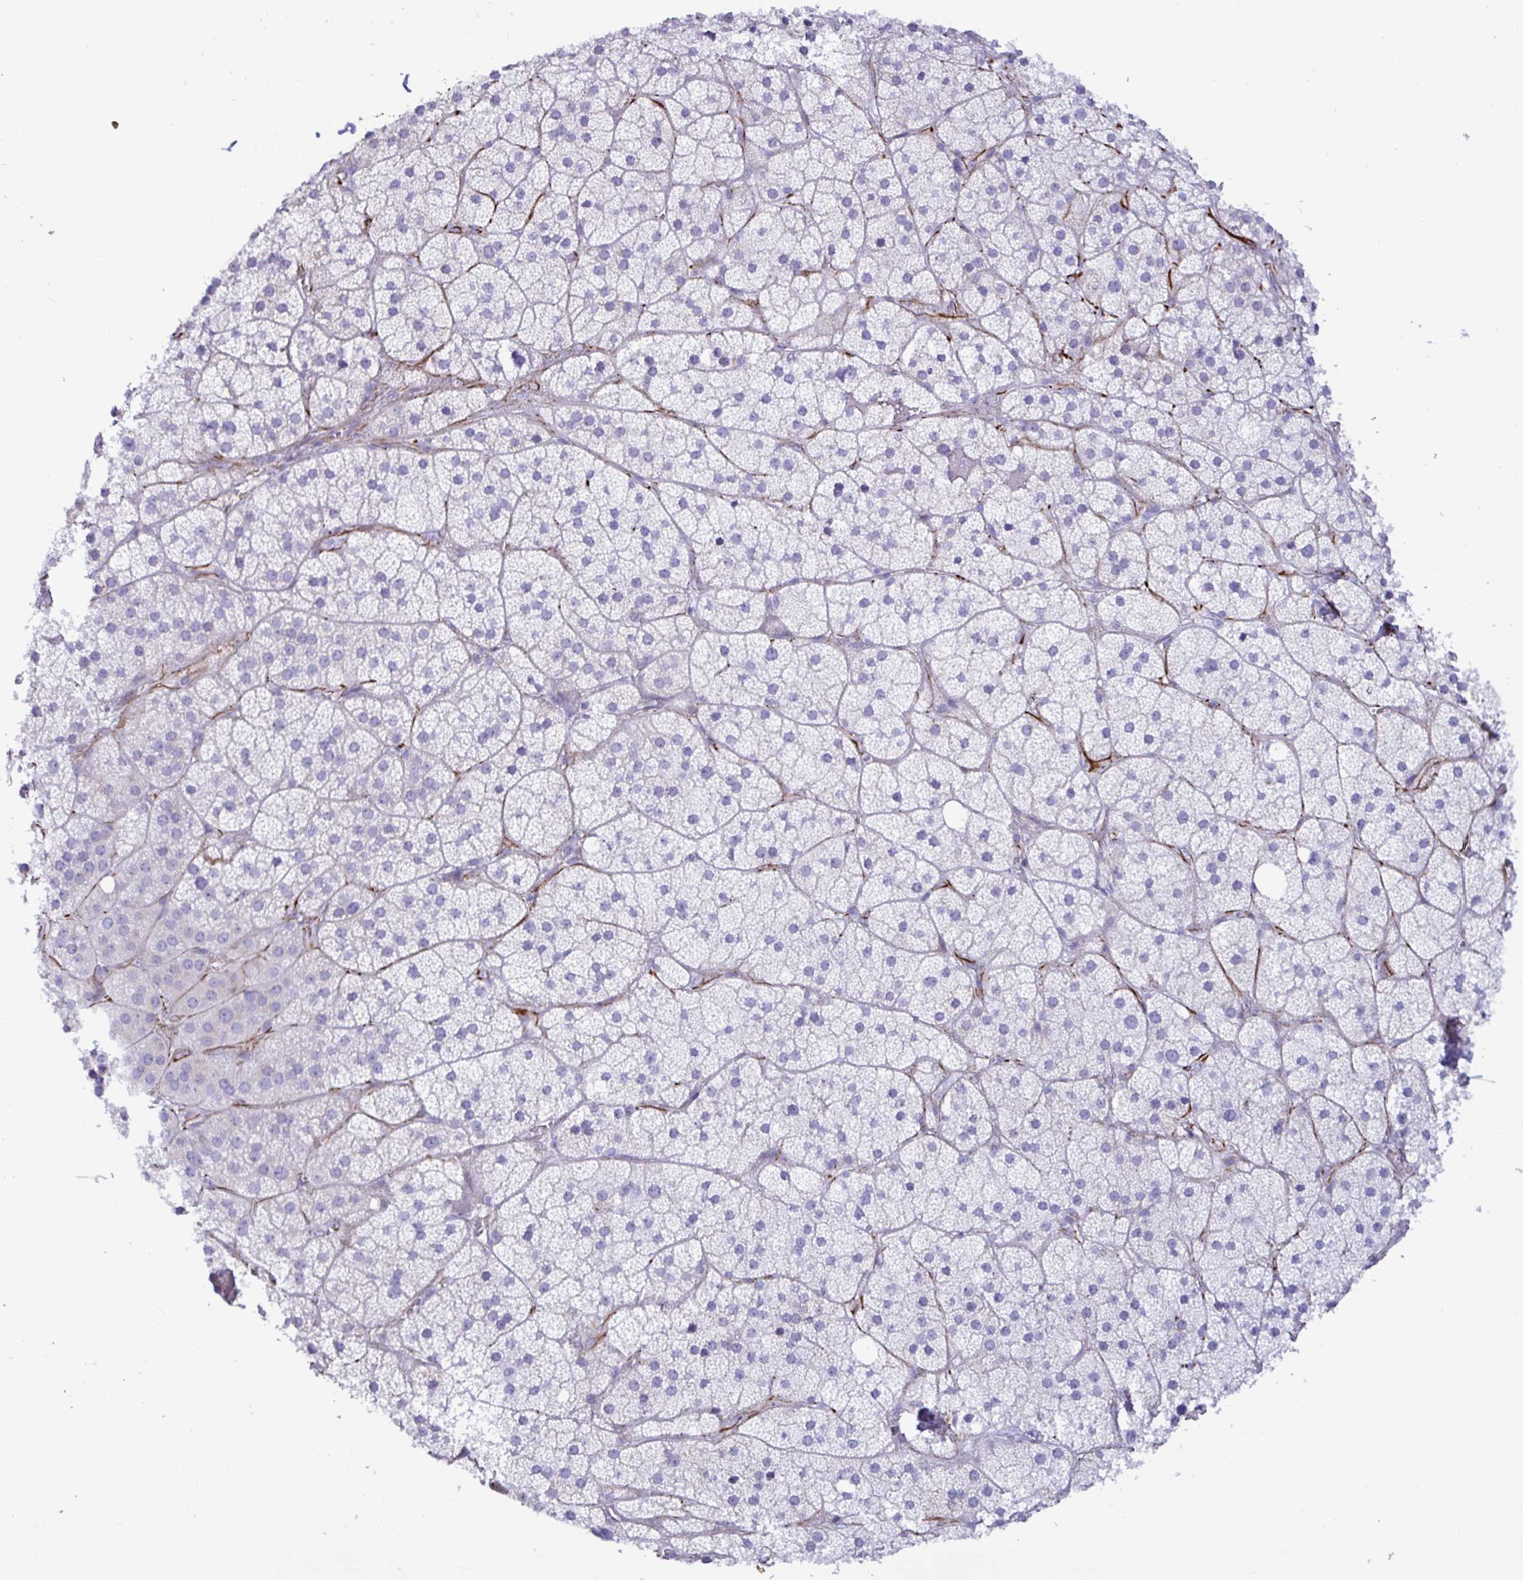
{"staining": {"intensity": "moderate", "quantity": "<25%", "location": "cytoplasmic/membranous"}, "tissue": "adrenal gland", "cell_type": "Glandular cells", "image_type": "normal", "snomed": [{"axis": "morphology", "description": "Normal tissue, NOS"}, {"axis": "topography", "description": "Adrenal gland"}], "caption": "Brown immunohistochemical staining in unremarkable adrenal gland shows moderate cytoplasmic/membranous positivity in about <25% of glandular cells.", "gene": "SMAD5", "patient": {"sex": "male", "age": 57}}